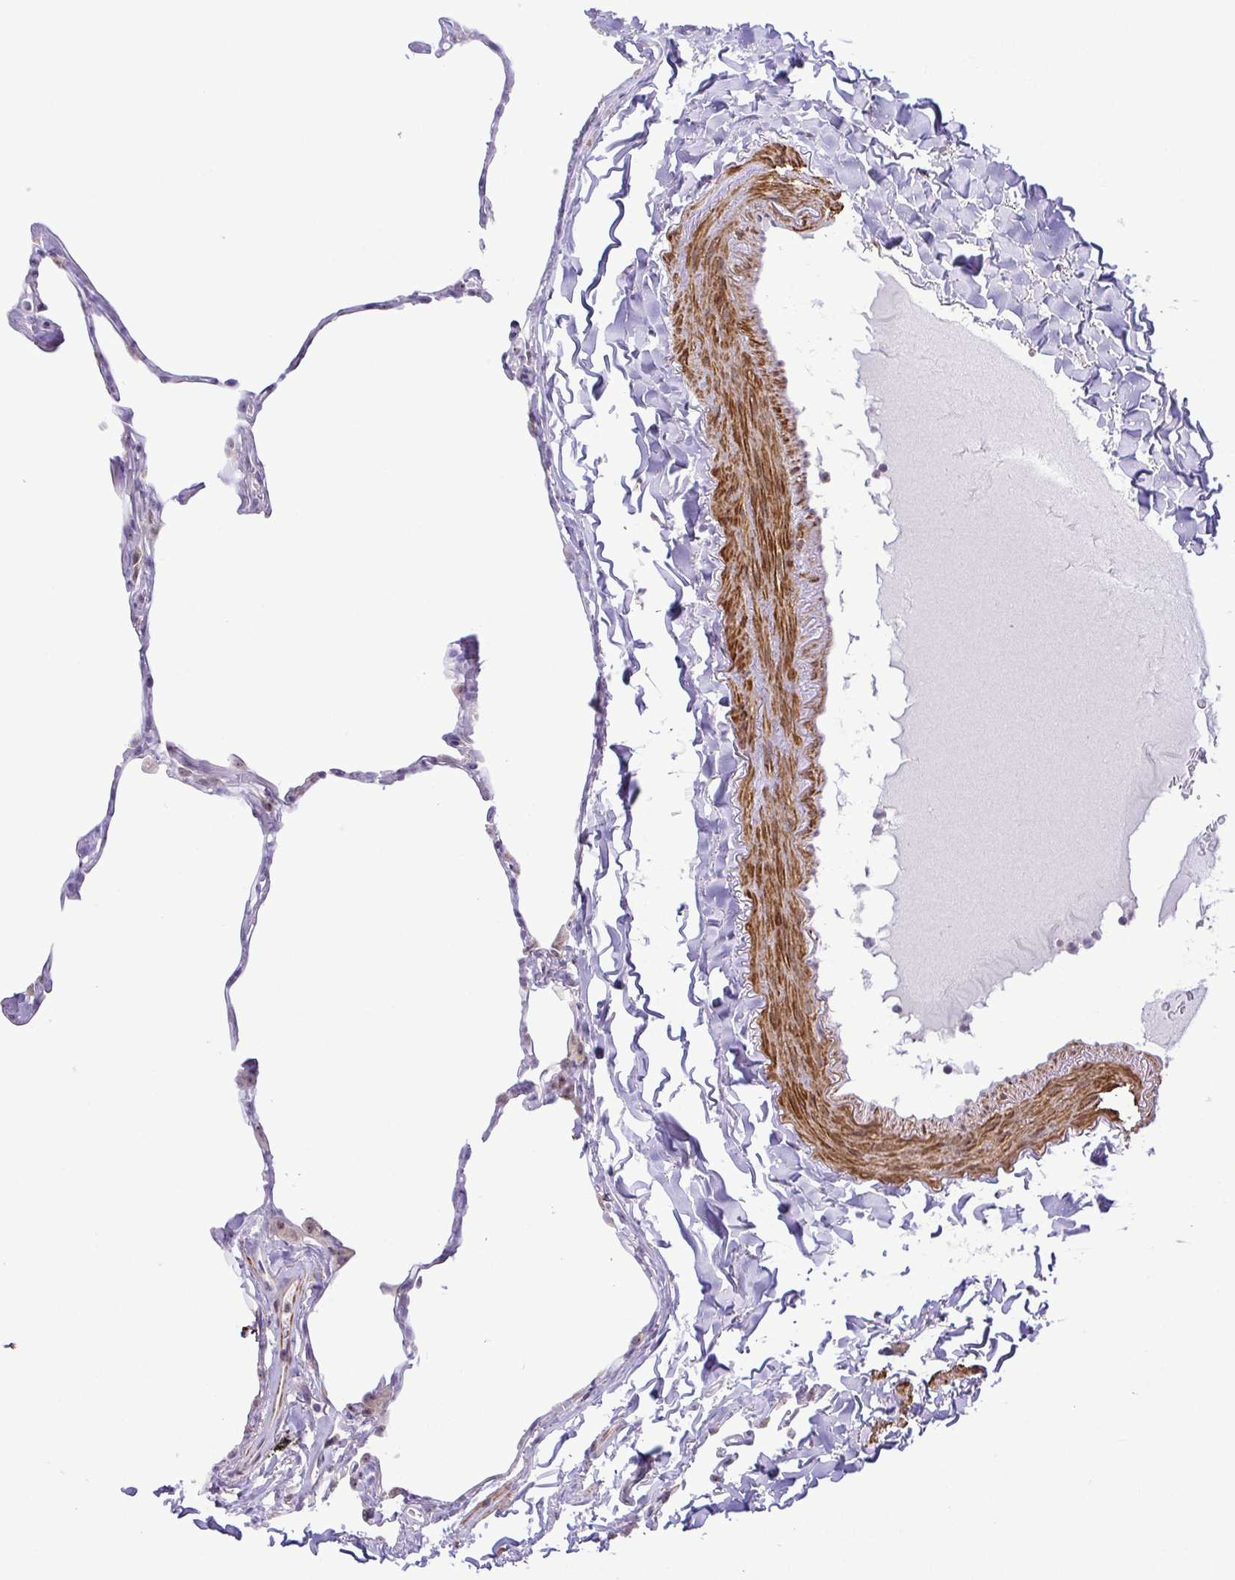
{"staining": {"intensity": "negative", "quantity": "none", "location": "none"}, "tissue": "lung", "cell_type": "Alveolar cells", "image_type": "normal", "snomed": [{"axis": "morphology", "description": "Normal tissue, NOS"}, {"axis": "topography", "description": "Lung"}], "caption": "Immunohistochemical staining of unremarkable lung reveals no significant expression in alveolar cells.", "gene": "RSL24D1", "patient": {"sex": "male", "age": 65}}